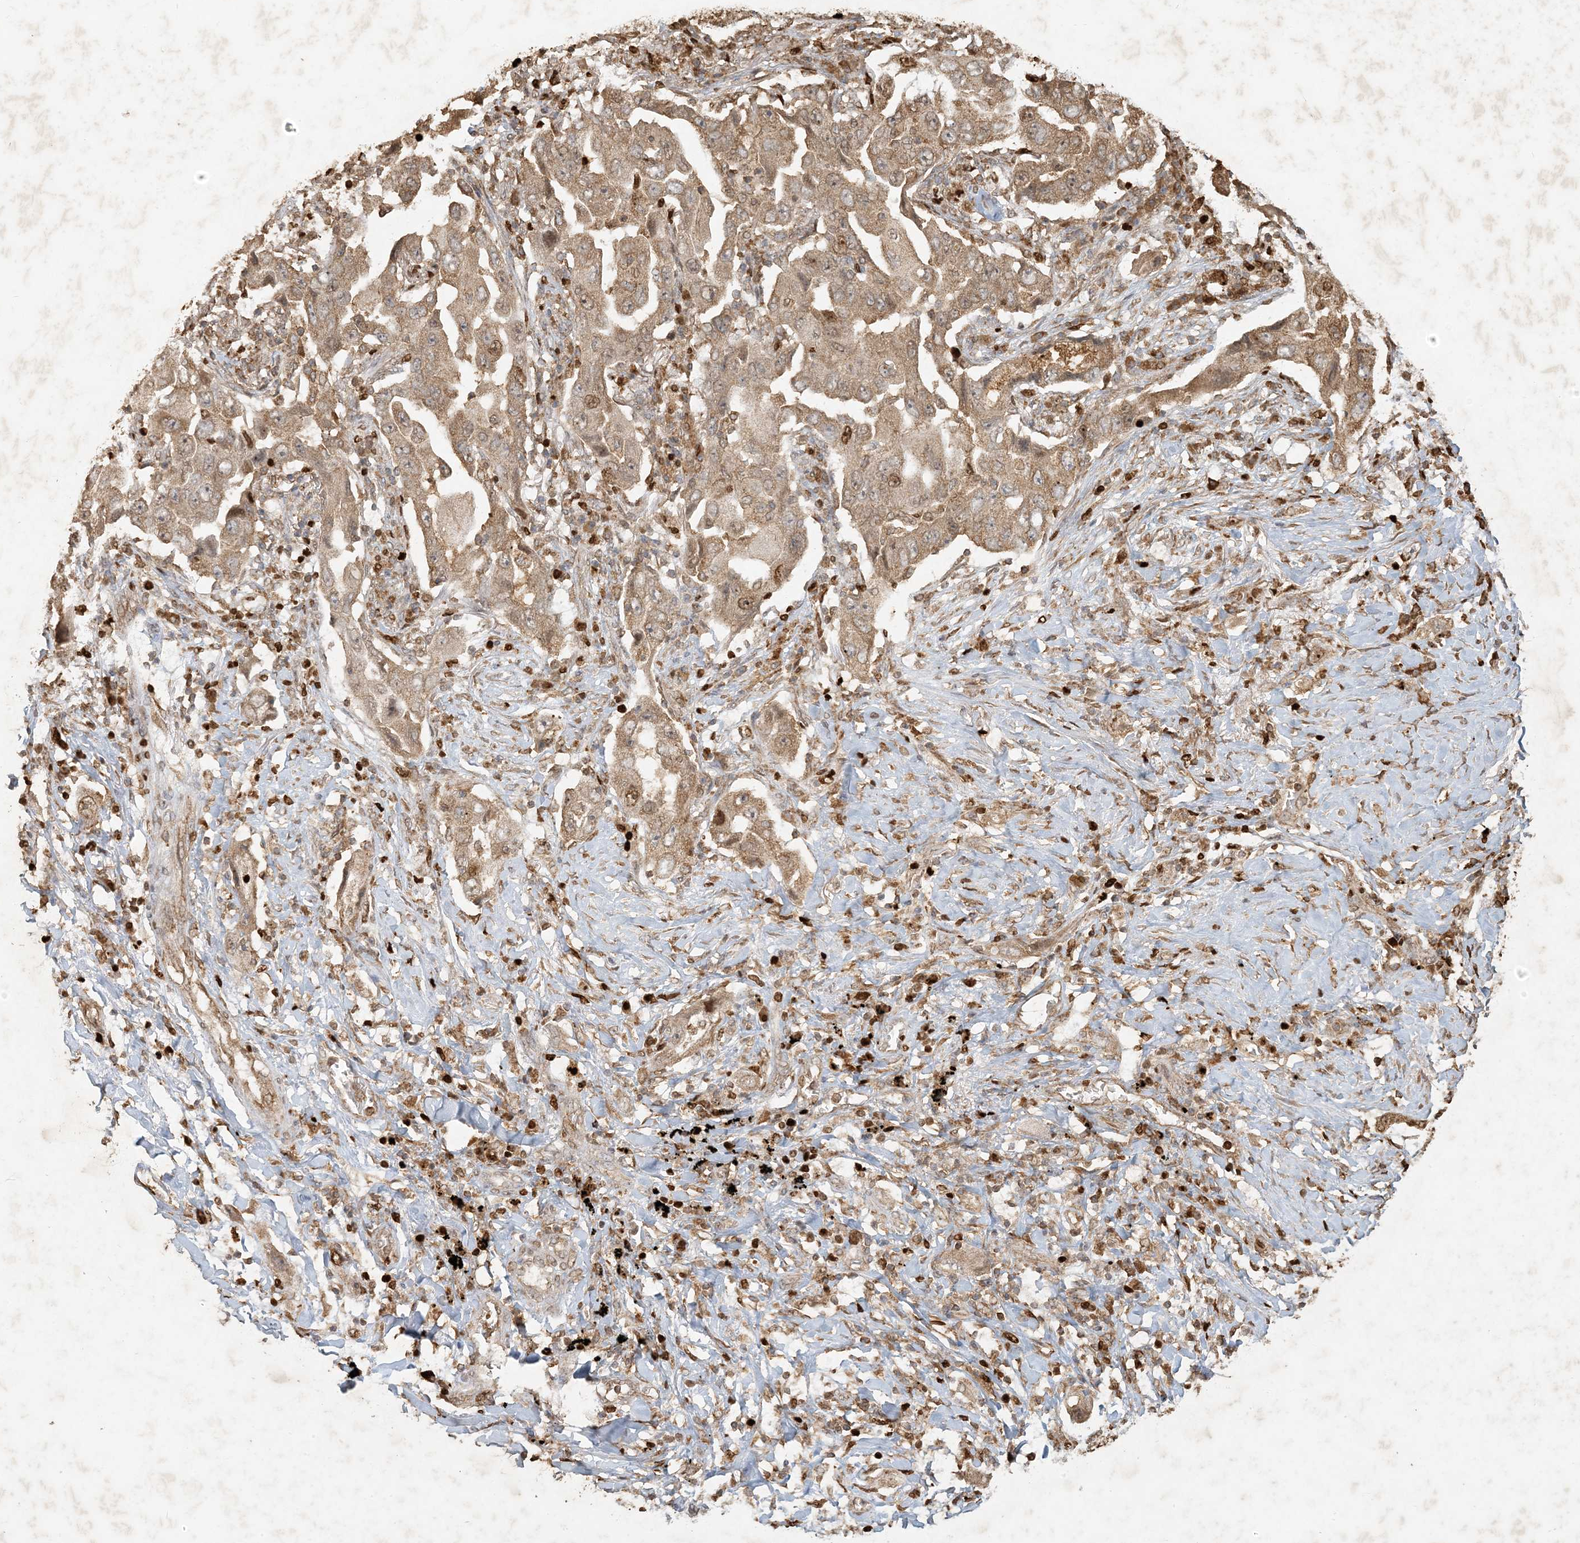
{"staining": {"intensity": "moderate", "quantity": ">75%", "location": "cytoplasmic/membranous"}, "tissue": "lung cancer", "cell_type": "Tumor cells", "image_type": "cancer", "snomed": [{"axis": "morphology", "description": "Adenocarcinoma, NOS"}, {"axis": "topography", "description": "Lung"}], "caption": "DAB immunohistochemical staining of lung adenocarcinoma reveals moderate cytoplasmic/membranous protein positivity in approximately >75% of tumor cells.", "gene": "MCOLN1", "patient": {"sex": "female", "age": 65}}